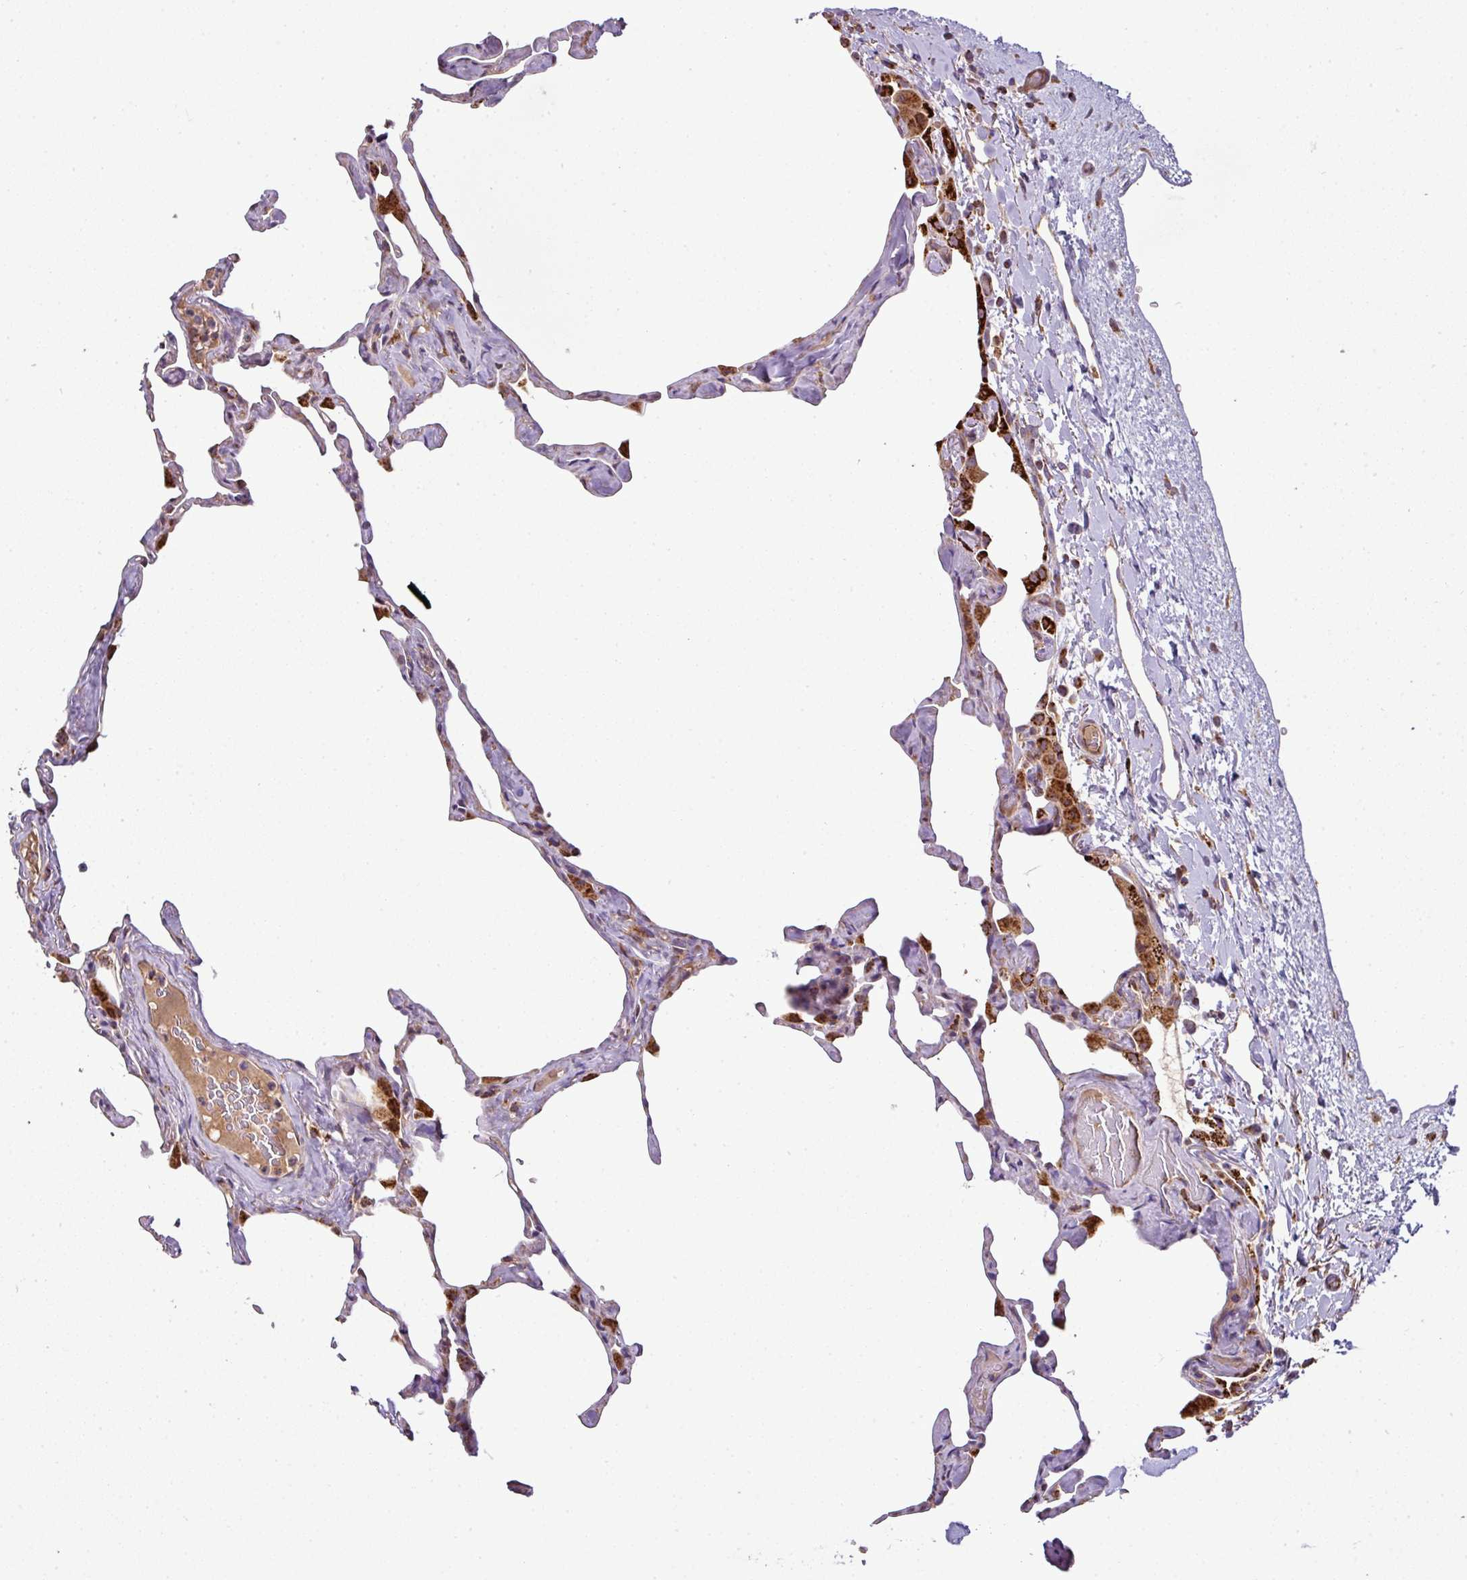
{"staining": {"intensity": "moderate", "quantity": "25%-75%", "location": "cytoplasmic/membranous"}, "tissue": "lung", "cell_type": "Alveolar cells", "image_type": "normal", "snomed": [{"axis": "morphology", "description": "Normal tissue, NOS"}, {"axis": "topography", "description": "Lung"}], "caption": "Normal lung displays moderate cytoplasmic/membranous staining in approximately 25%-75% of alveolar cells (DAB (3,3'-diaminobenzidine) IHC with brightfield microscopy, high magnification)..", "gene": "PRELID3B", "patient": {"sex": "male", "age": 65}}